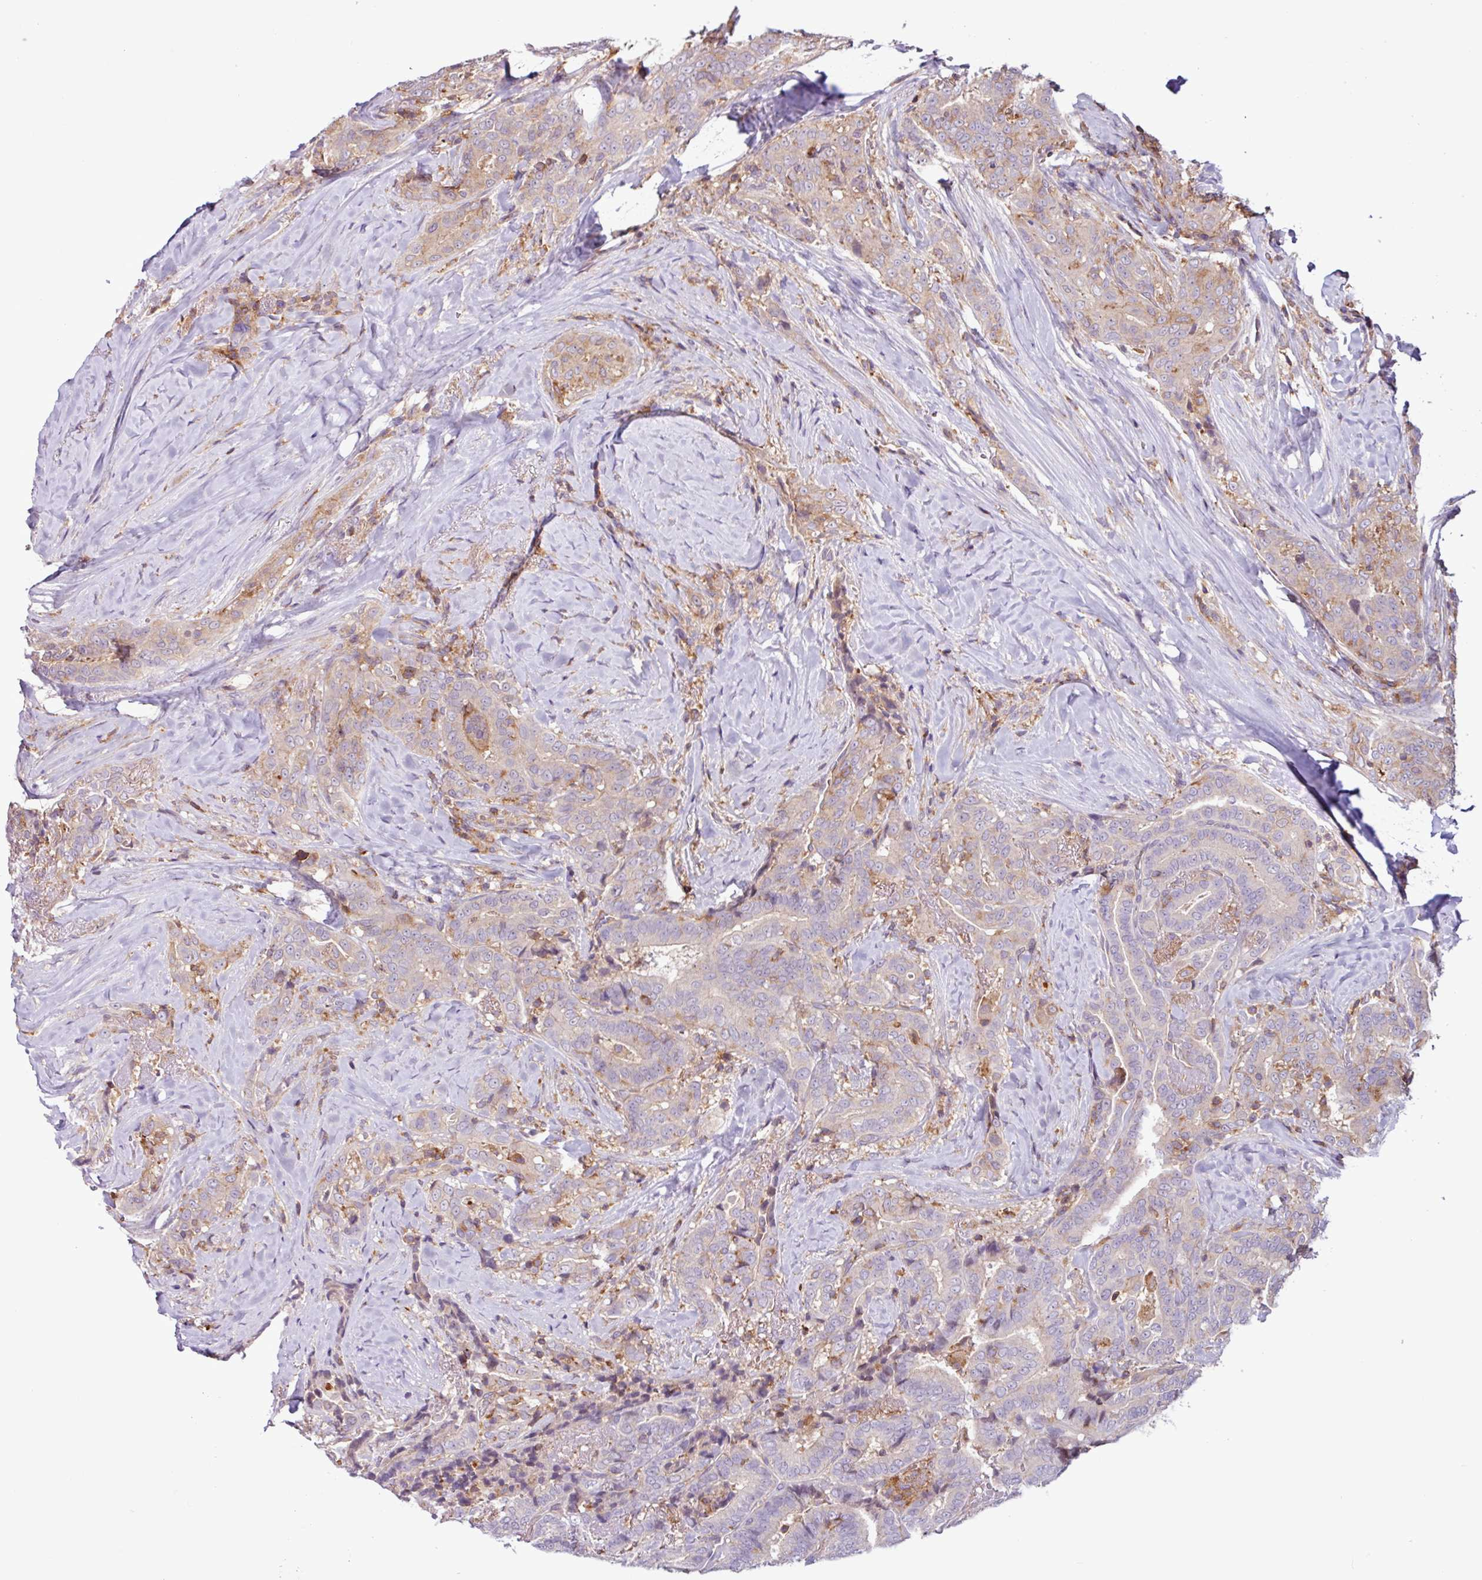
{"staining": {"intensity": "negative", "quantity": "none", "location": "none"}, "tissue": "thyroid cancer", "cell_type": "Tumor cells", "image_type": "cancer", "snomed": [{"axis": "morphology", "description": "Papillary adenocarcinoma, NOS"}, {"axis": "topography", "description": "Thyroid gland"}], "caption": "This is a micrograph of immunohistochemistry (IHC) staining of thyroid papillary adenocarcinoma, which shows no expression in tumor cells.", "gene": "ACTR3", "patient": {"sex": "male", "age": 61}}